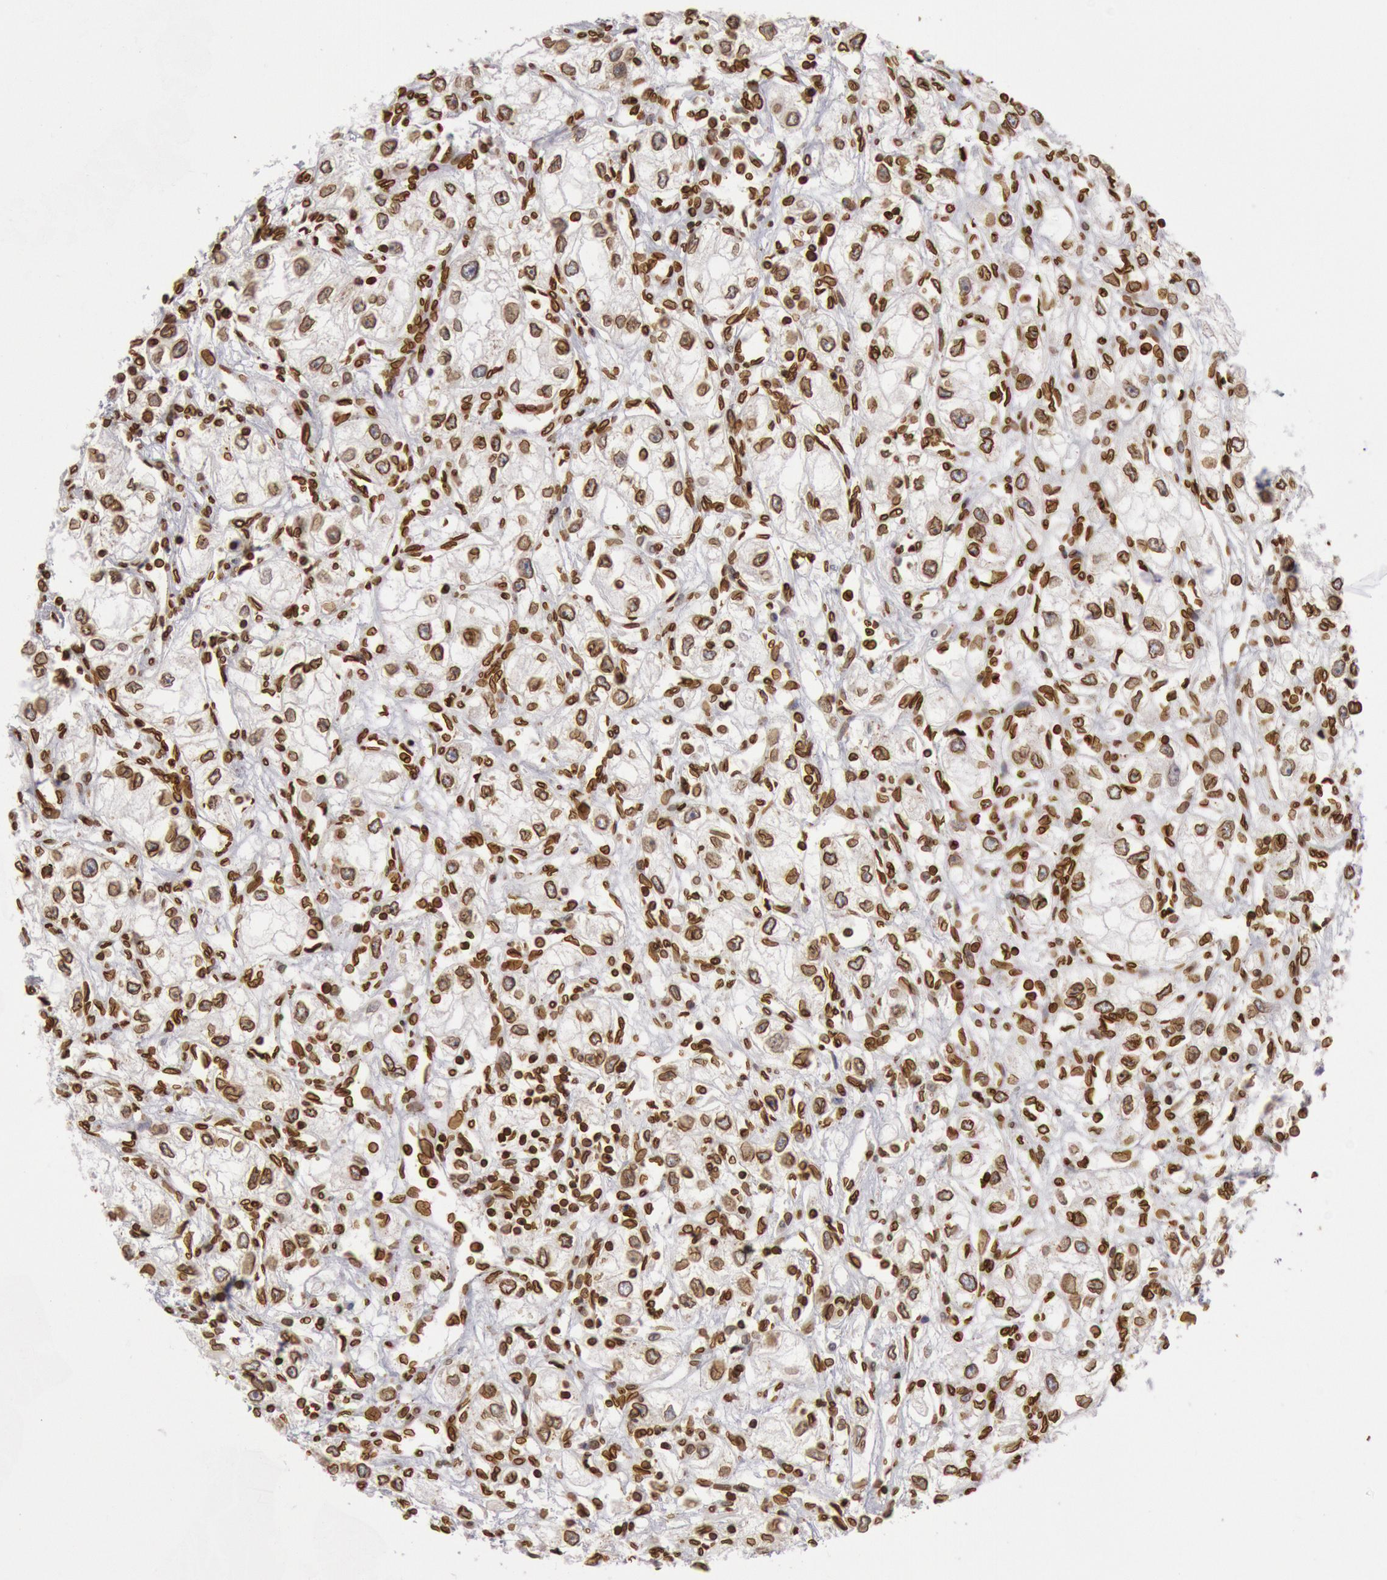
{"staining": {"intensity": "strong", "quantity": ">75%", "location": "cytoplasmic/membranous,nuclear"}, "tissue": "renal cancer", "cell_type": "Tumor cells", "image_type": "cancer", "snomed": [{"axis": "morphology", "description": "Adenocarcinoma, NOS"}, {"axis": "topography", "description": "Kidney"}], "caption": "This histopathology image demonstrates IHC staining of renal cancer, with high strong cytoplasmic/membranous and nuclear staining in about >75% of tumor cells.", "gene": "SUN2", "patient": {"sex": "male", "age": 57}}